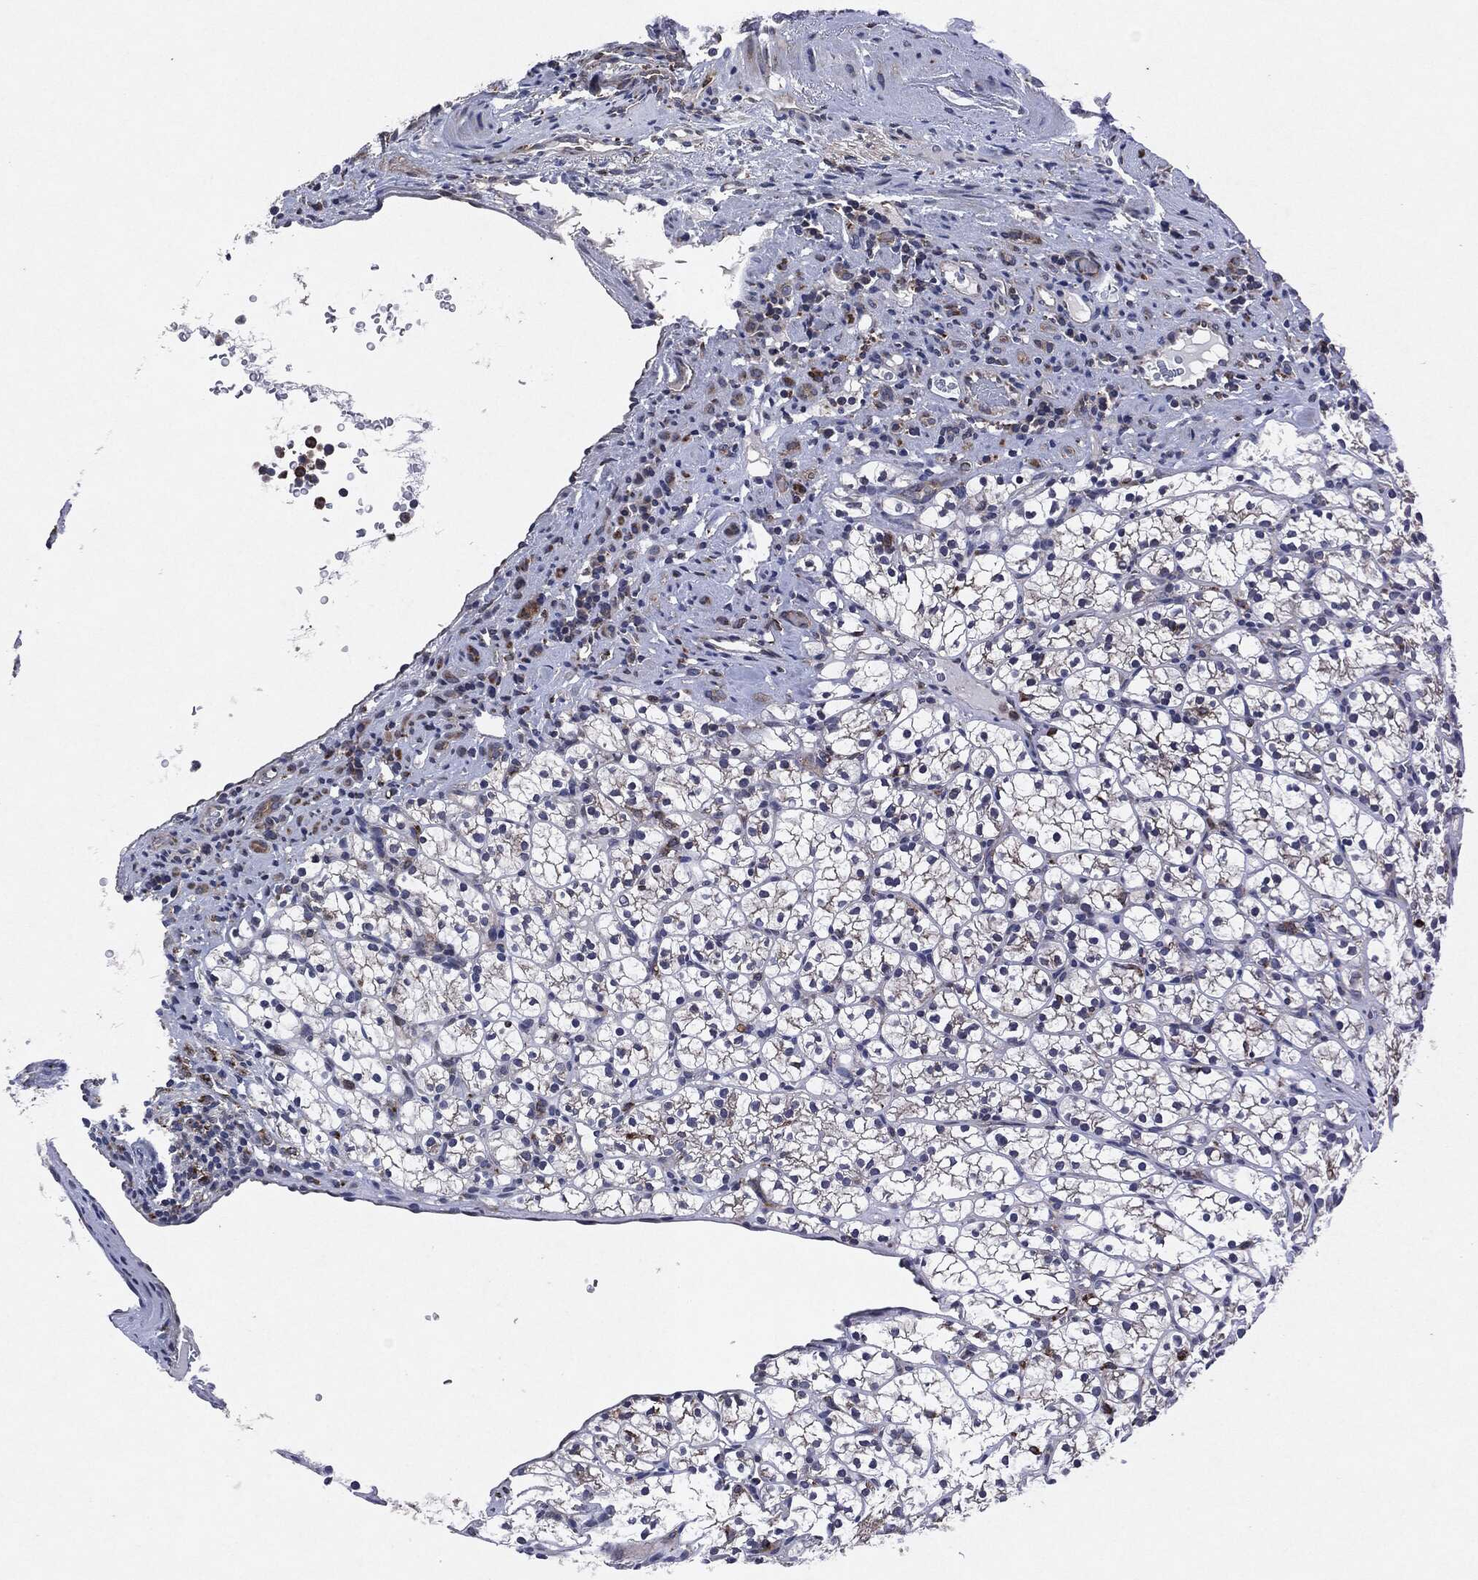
{"staining": {"intensity": "weak", "quantity": "<25%", "location": "cytoplasmic/membranous"}, "tissue": "renal cancer", "cell_type": "Tumor cells", "image_type": "cancer", "snomed": [{"axis": "morphology", "description": "Adenocarcinoma, NOS"}, {"axis": "topography", "description": "Kidney"}], "caption": "Immunohistochemistry (IHC) of adenocarcinoma (renal) exhibits no positivity in tumor cells.", "gene": "SLC31A2", "patient": {"sex": "female", "age": 89}}